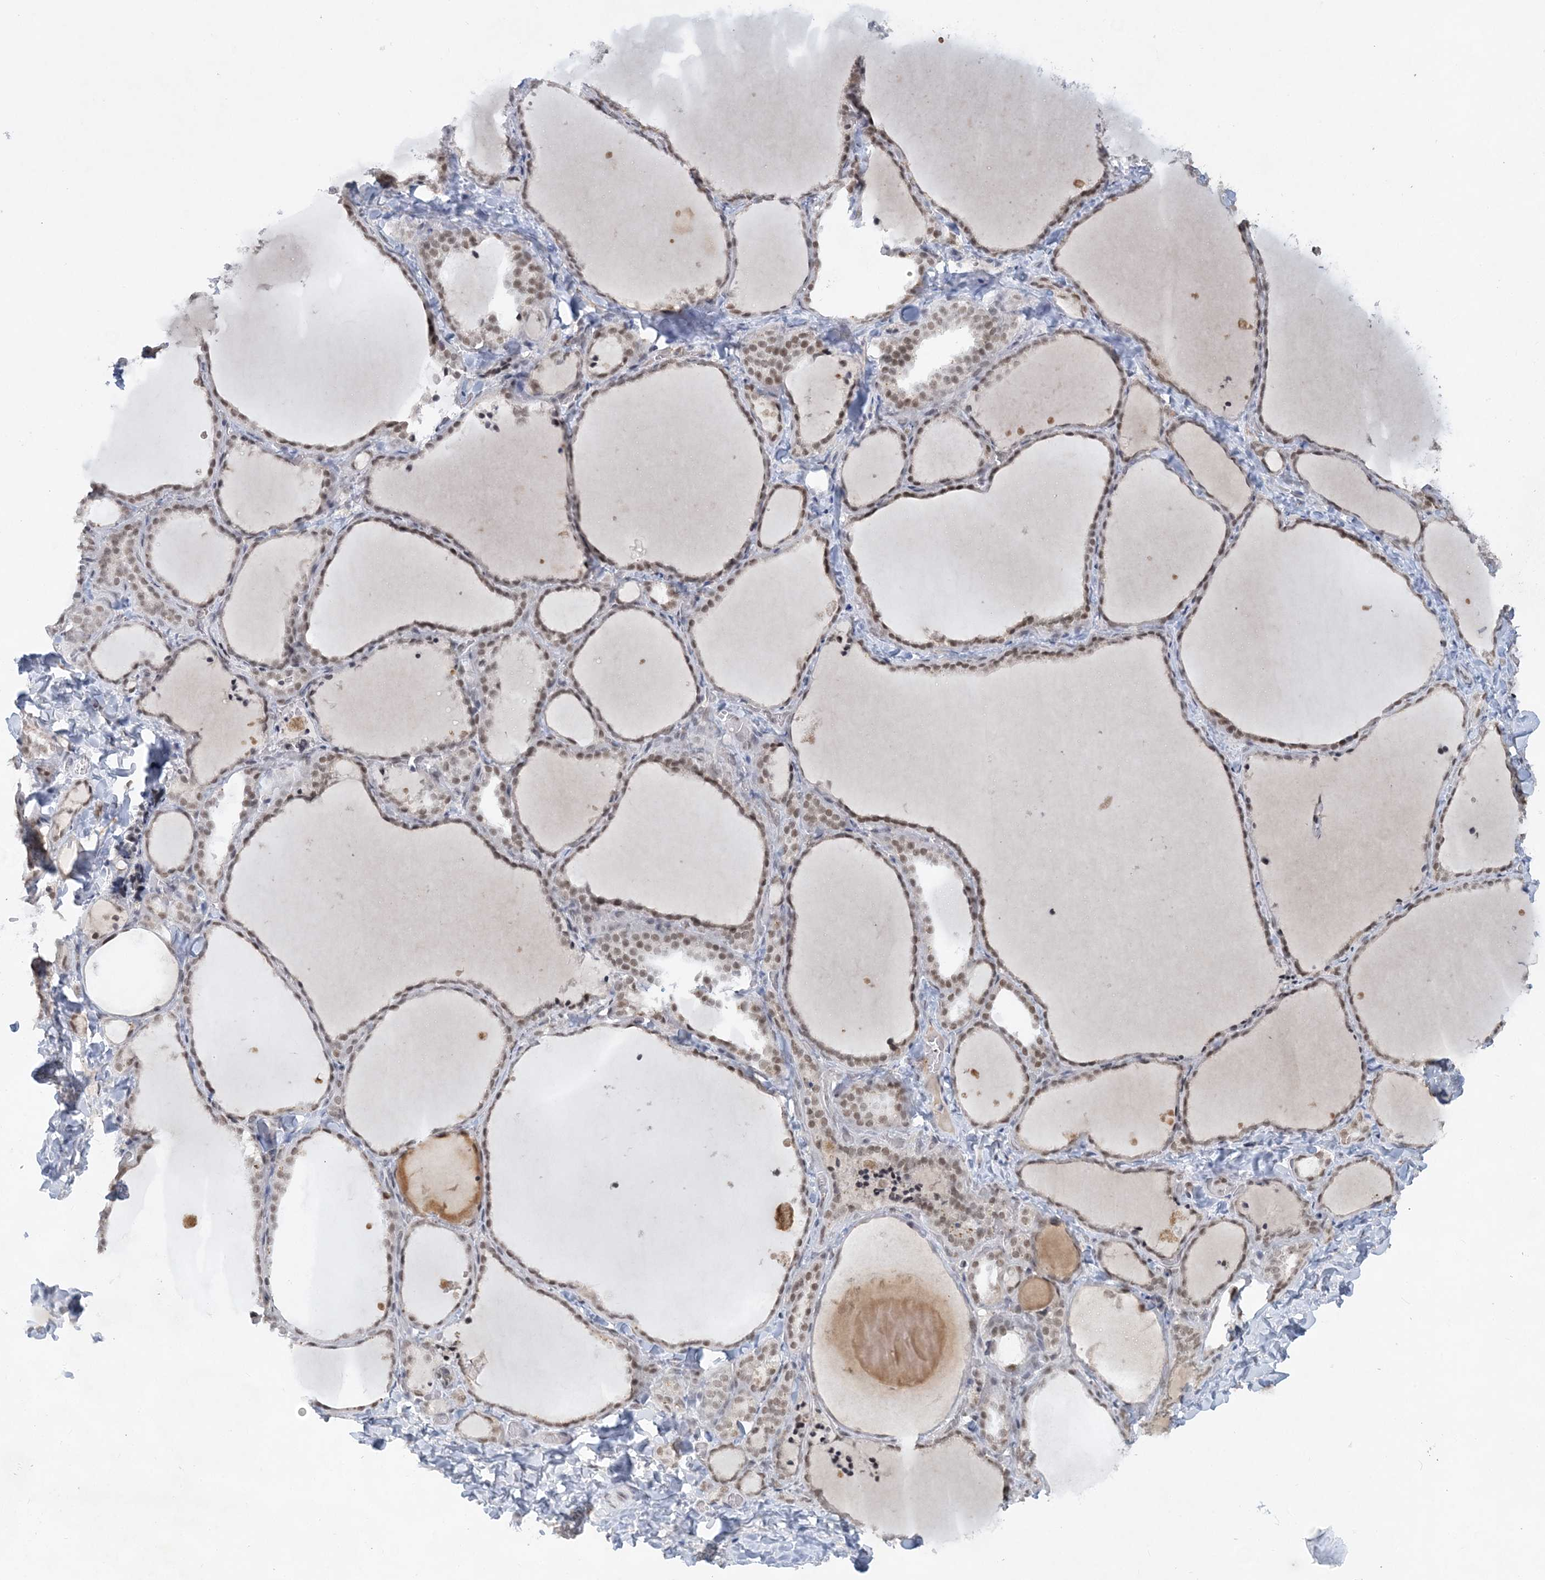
{"staining": {"intensity": "moderate", "quantity": "25%-75%", "location": "nuclear"}, "tissue": "thyroid gland", "cell_type": "Glandular cells", "image_type": "normal", "snomed": [{"axis": "morphology", "description": "Normal tissue, NOS"}, {"axis": "topography", "description": "Thyroid gland"}], "caption": "Immunohistochemistry (IHC) photomicrograph of normal human thyroid gland stained for a protein (brown), which displays medium levels of moderate nuclear positivity in about 25%-75% of glandular cells.", "gene": "KMT2D", "patient": {"sex": "female", "age": 22}}